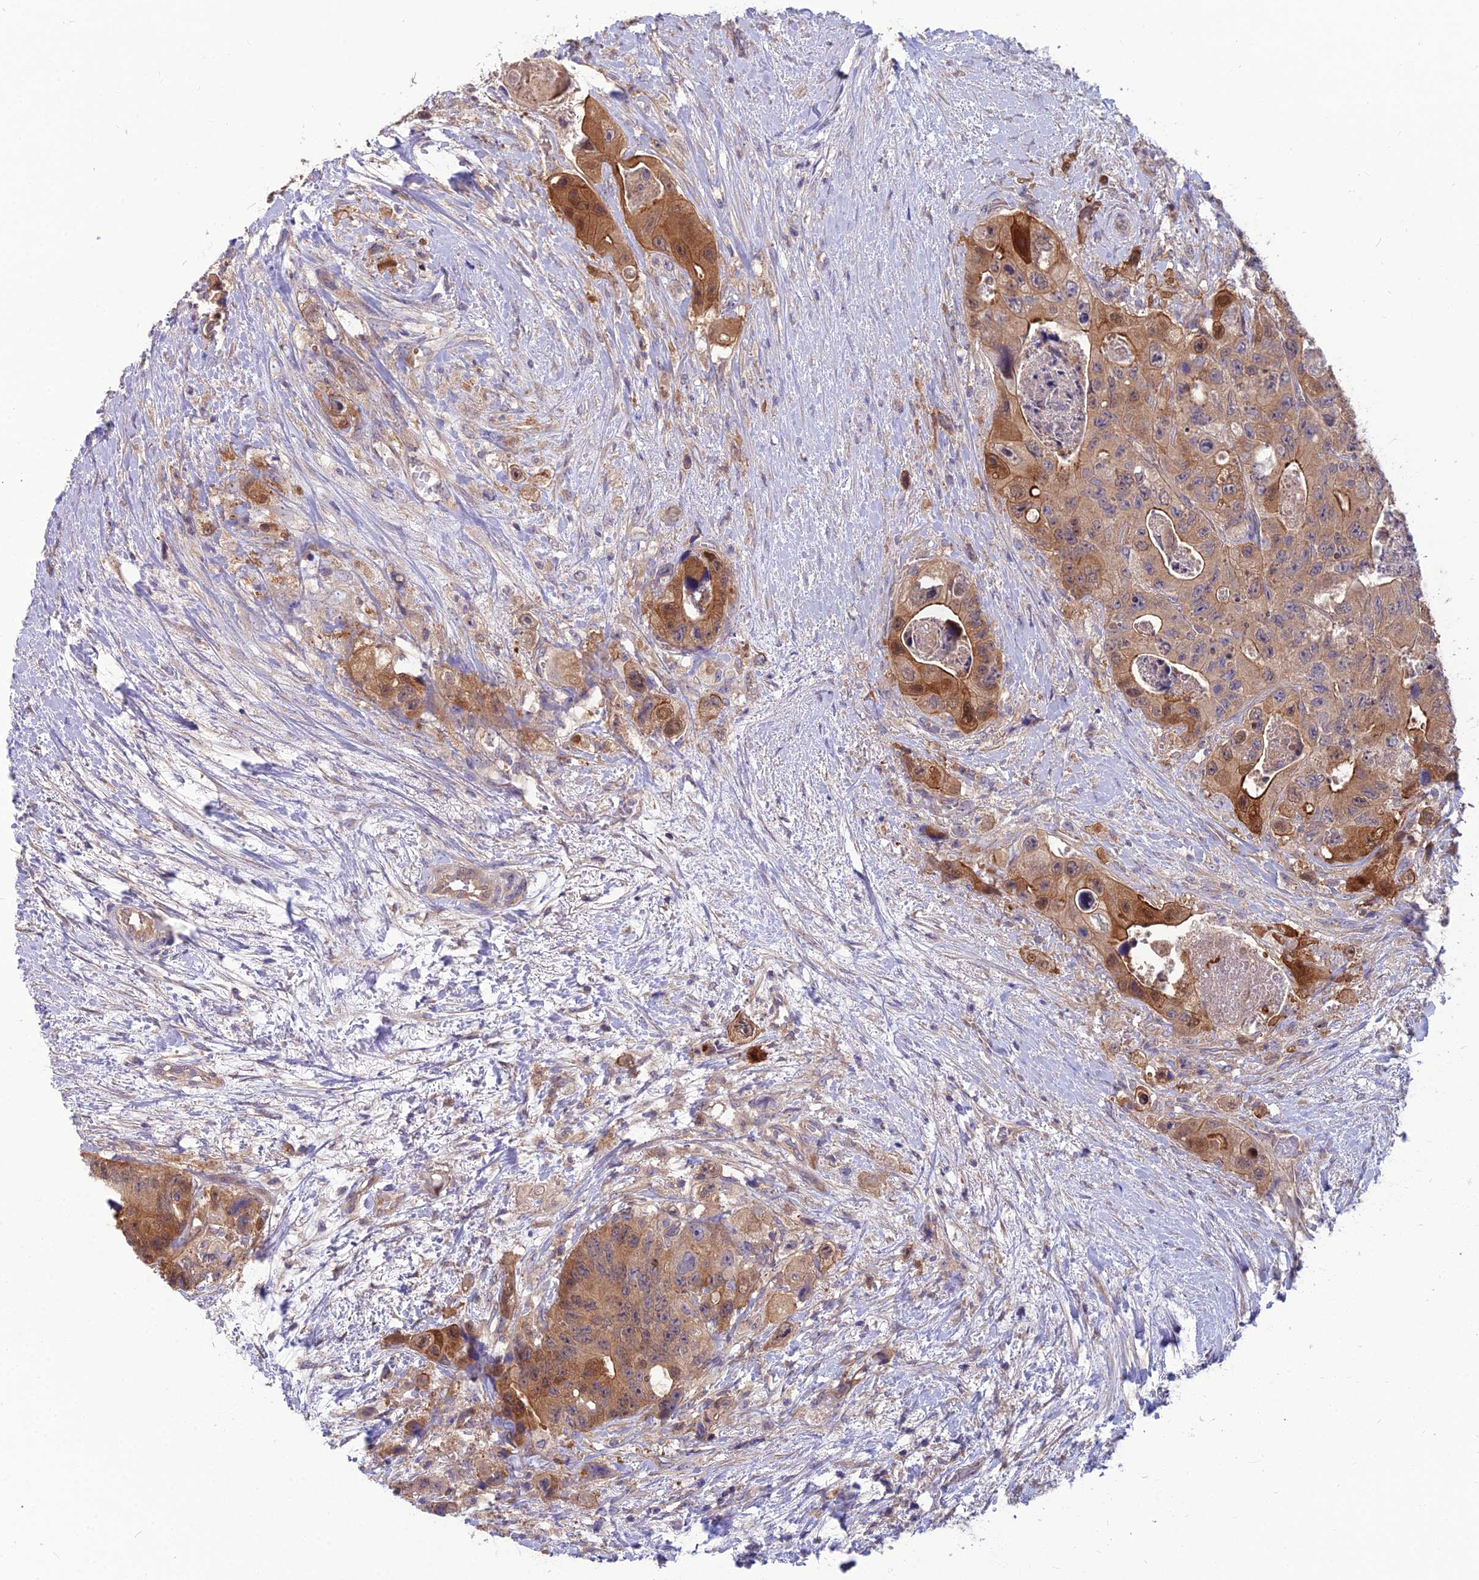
{"staining": {"intensity": "moderate", "quantity": ">75%", "location": "cytoplasmic/membranous"}, "tissue": "colorectal cancer", "cell_type": "Tumor cells", "image_type": "cancer", "snomed": [{"axis": "morphology", "description": "Adenocarcinoma, NOS"}, {"axis": "topography", "description": "Colon"}], "caption": "The micrograph exhibits immunohistochemical staining of colorectal adenocarcinoma. There is moderate cytoplasmic/membranous expression is identified in about >75% of tumor cells.", "gene": "MVD", "patient": {"sex": "female", "age": 46}}